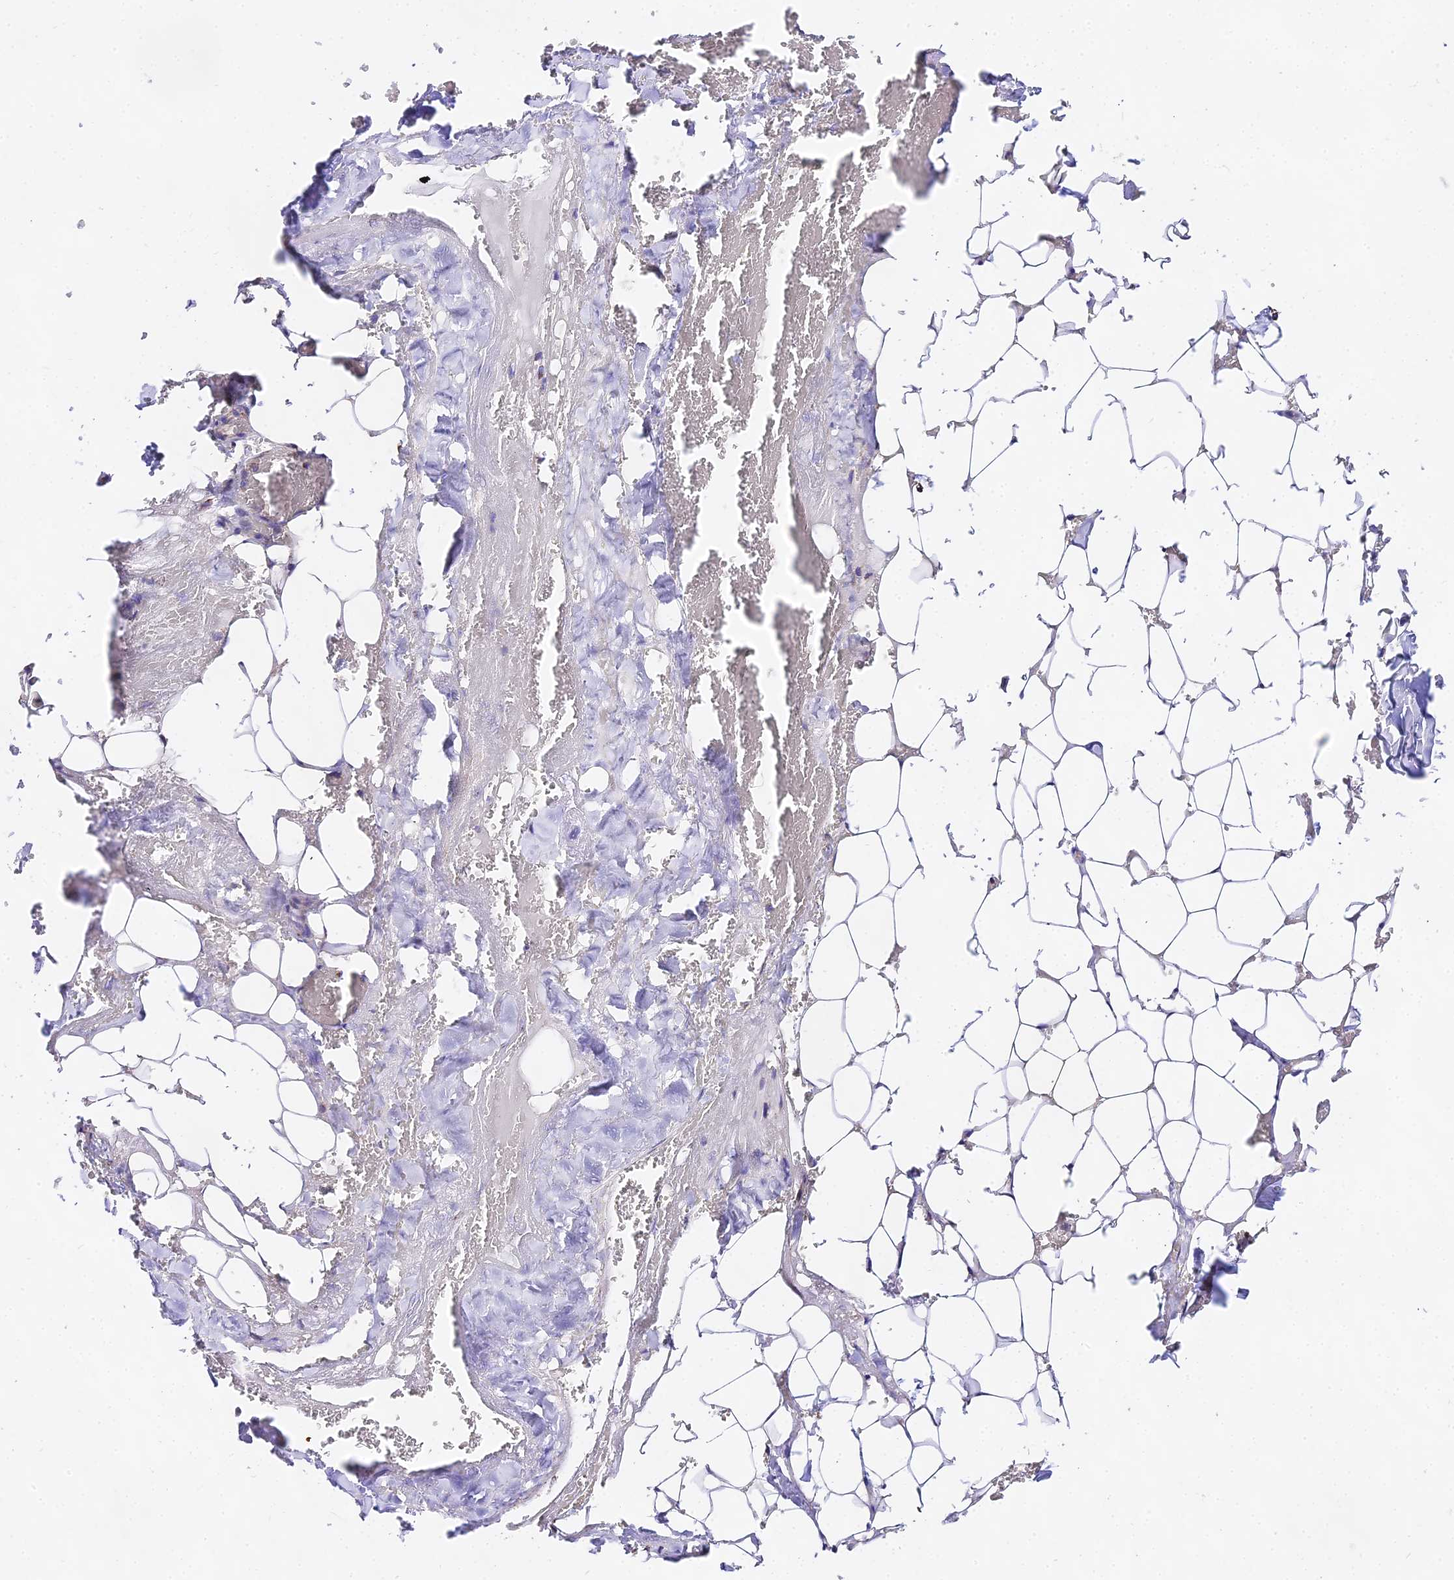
{"staining": {"intensity": "moderate", "quantity": "25%-75%", "location": "cytoplasmic/membranous"}, "tissue": "adipose tissue", "cell_type": "Adipocytes", "image_type": "normal", "snomed": [{"axis": "morphology", "description": "Normal tissue, NOS"}, {"axis": "topography", "description": "Peripheral nerve tissue"}], "caption": "The histopathology image exhibits staining of unremarkable adipose tissue, revealing moderate cytoplasmic/membranous protein expression (brown color) within adipocytes.", "gene": "ATP5PD", "patient": {"sex": "male", "age": 70}}